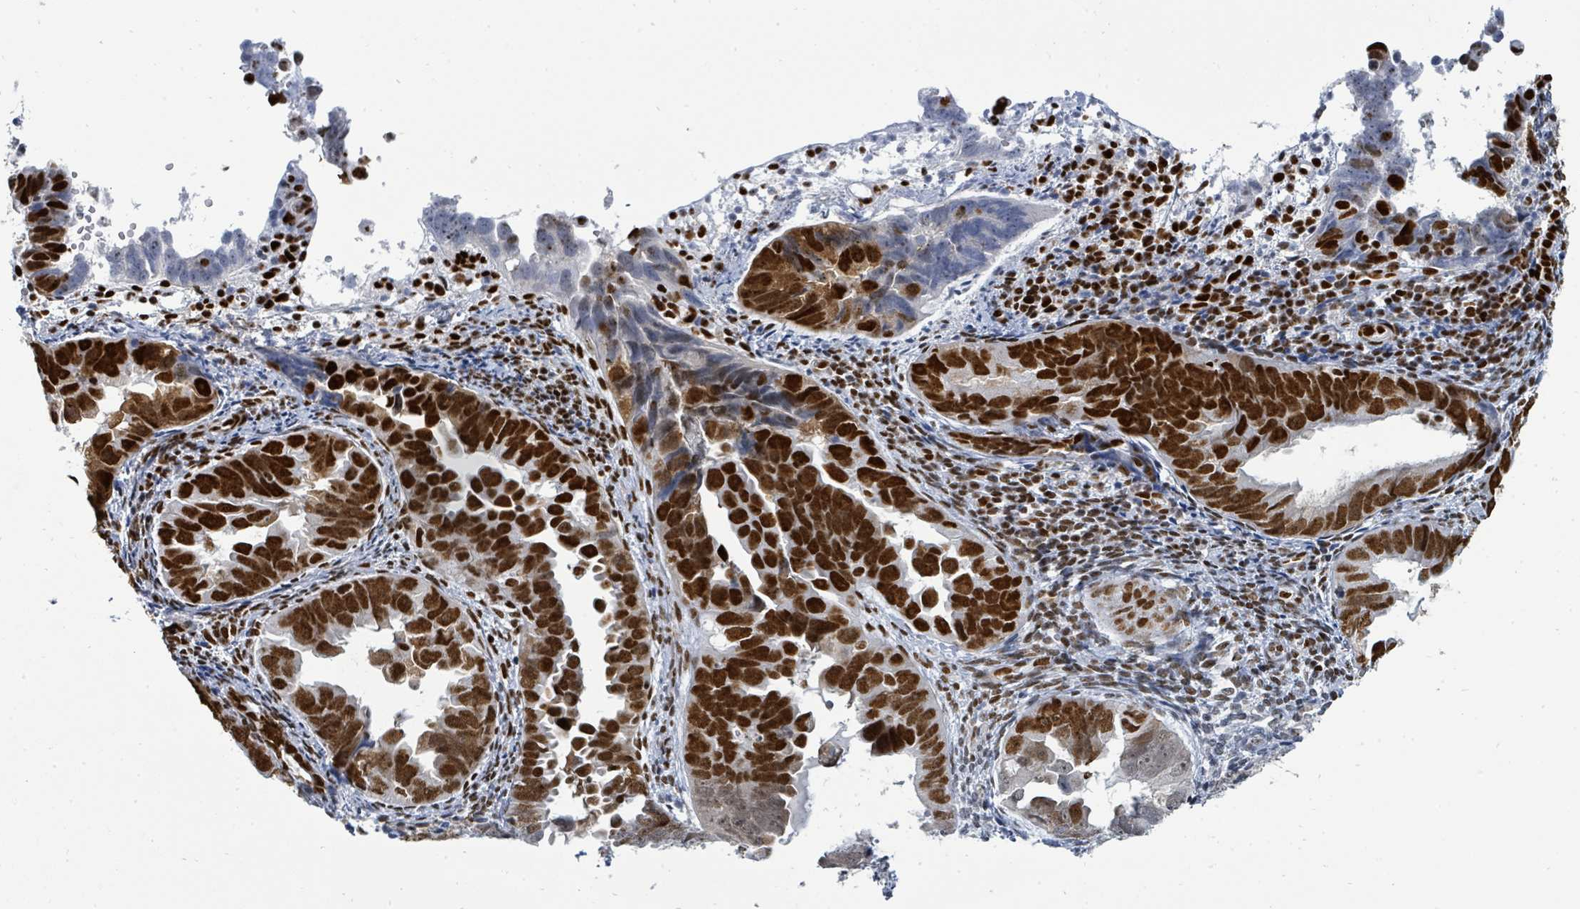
{"staining": {"intensity": "strong", "quantity": ">75%", "location": "nuclear"}, "tissue": "endometrial cancer", "cell_type": "Tumor cells", "image_type": "cancer", "snomed": [{"axis": "morphology", "description": "Adenocarcinoma, NOS"}, {"axis": "topography", "description": "Endometrium"}], "caption": "Immunohistochemistry micrograph of human endometrial cancer (adenocarcinoma) stained for a protein (brown), which exhibits high levels of strong nuclear positivity in approximately >75% of tumor cells.", "gene": "SUMO4", "patient": {"sex": "female", "age": 75}}